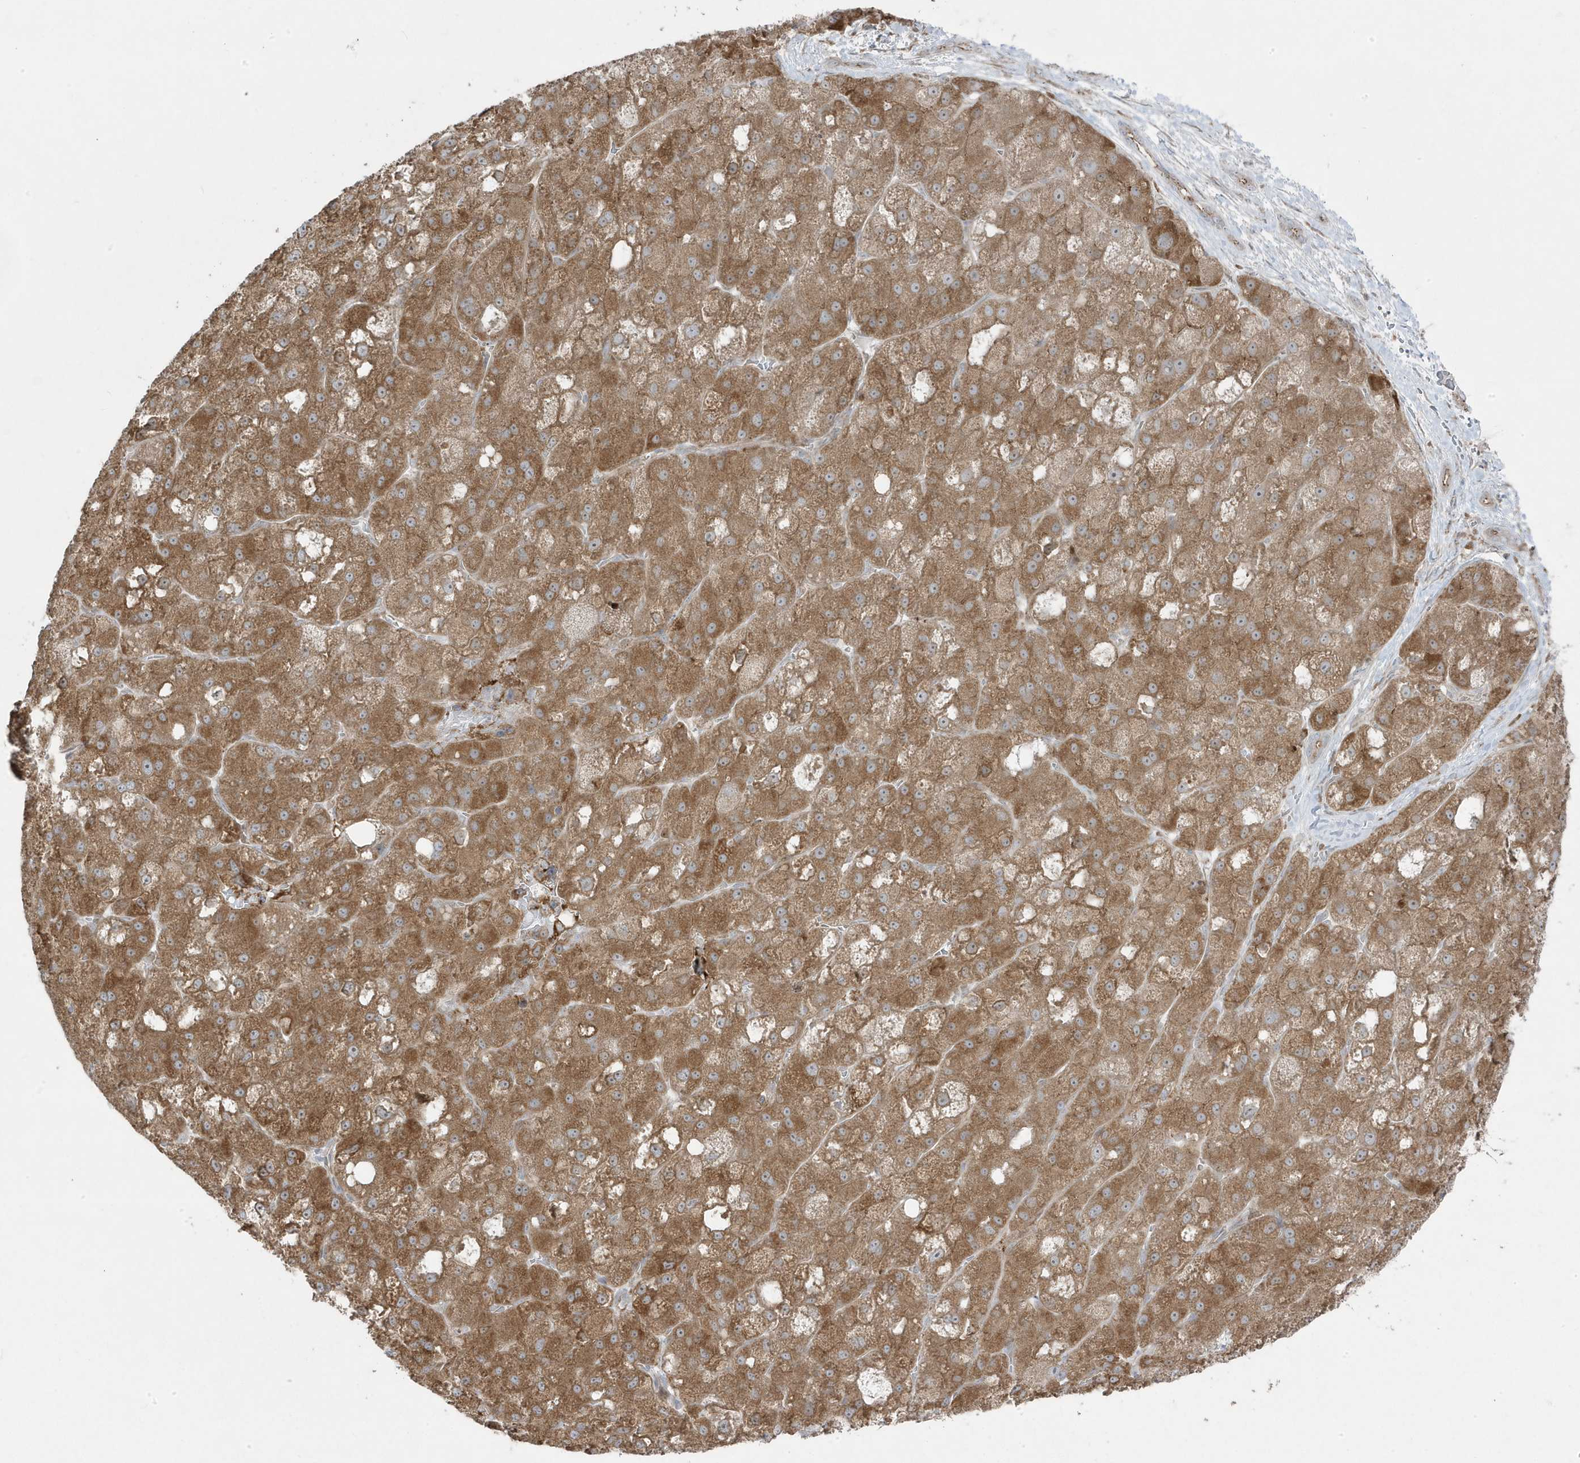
{"staining": {"intensity": "moderate", "quantity": ">75%", "location": "cytoplasmic/membranous"}, "tissue": "liver cancer", "cell_type": "Tumor cells", "image_type": "cancer", "snomed": [{"axis": "morphology", "description": "Carcinoma, Hepatocellular, NOS"}, {"axis": "topography", "description": "Liver"}], "caption": "Brown immunohistochemical staining in hepatocellular carcinoma (liver) shows moderate cytoplasmic/membranous positivity in approximately >75% of tumor cells.", "gene": "ZNF654", "patient": {"sex": "male", "age": 57}}